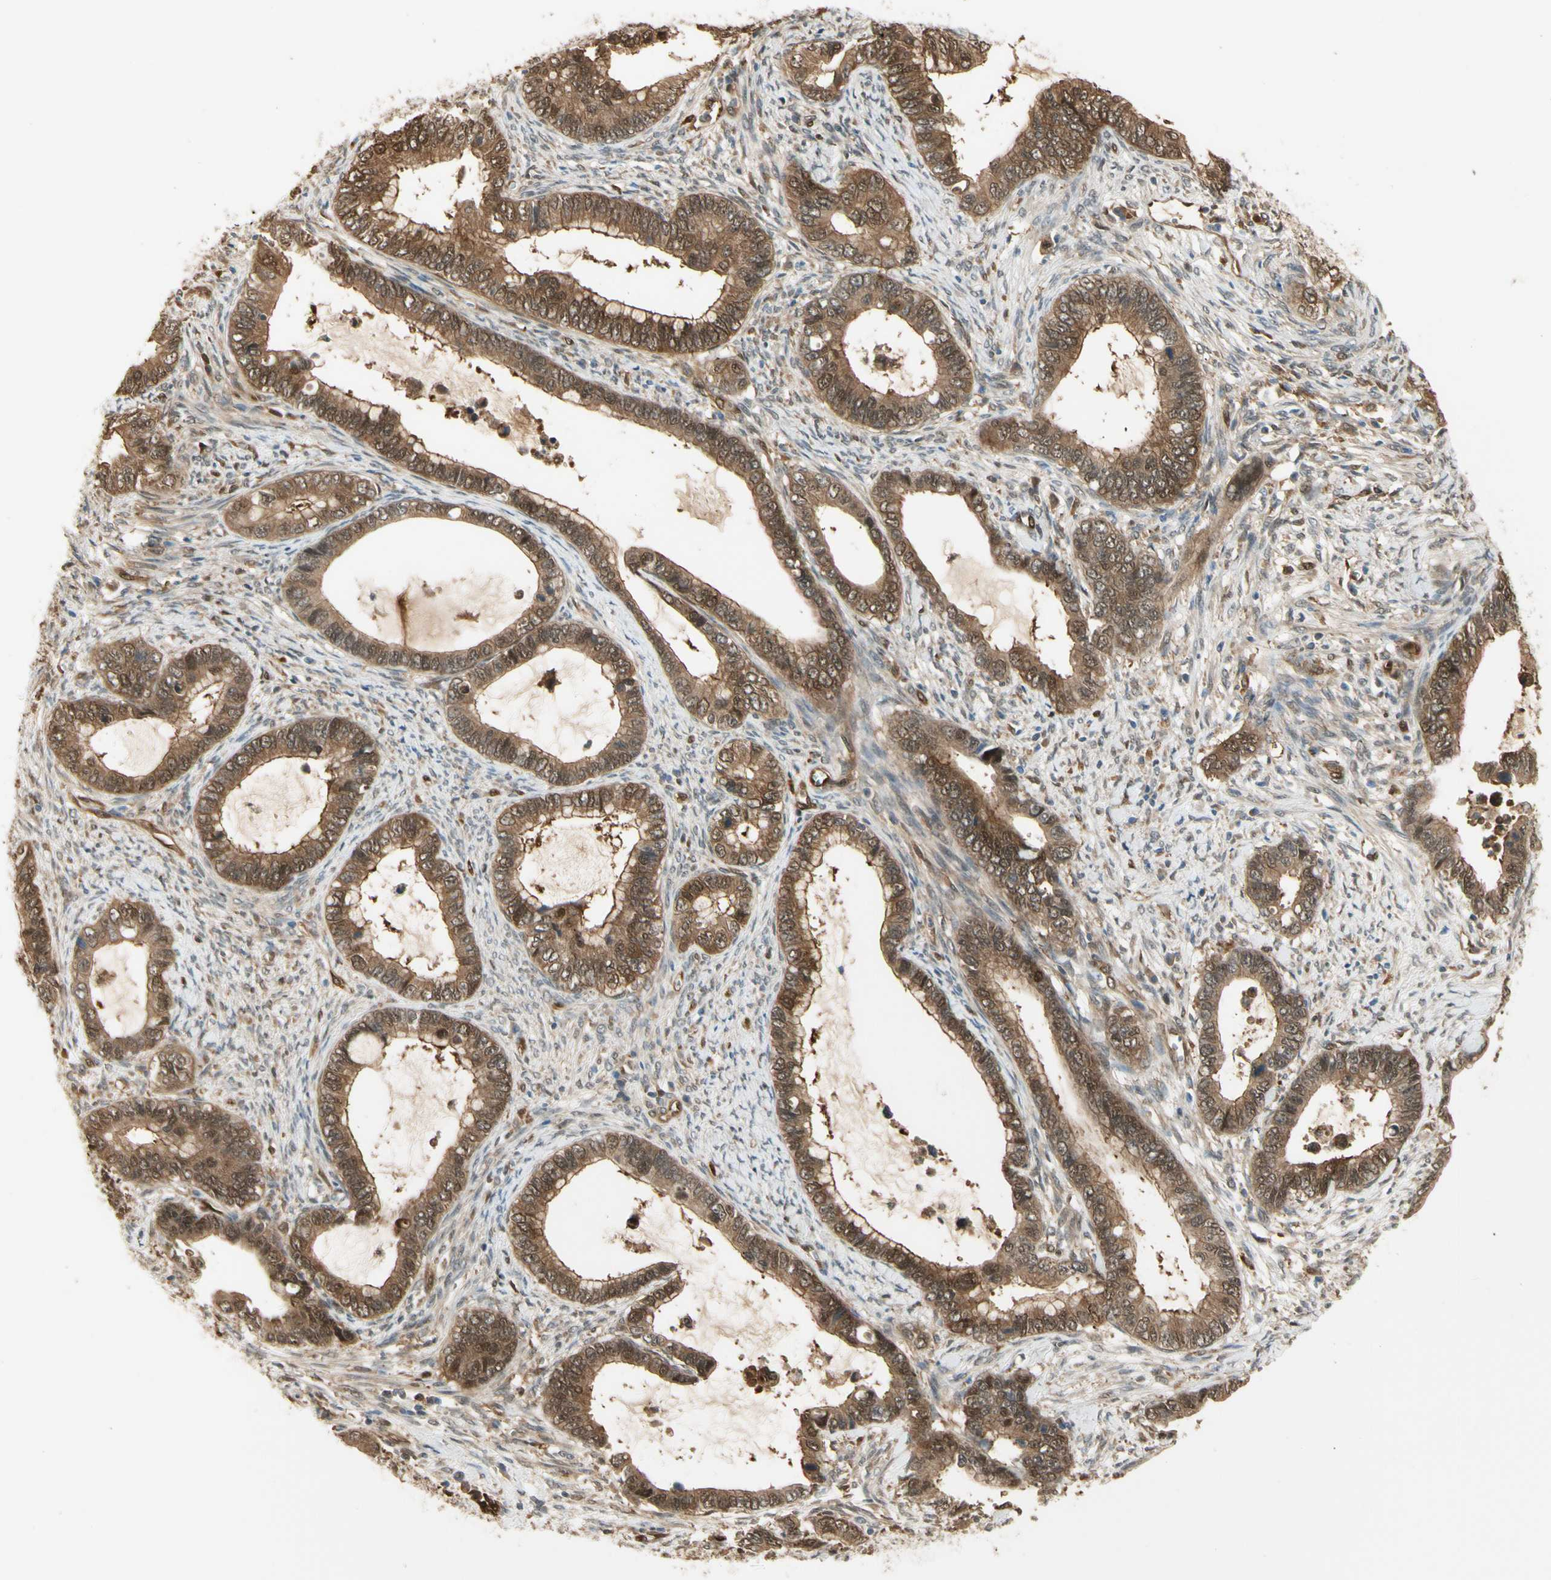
{"staining": {"intensity": "strong", "quantity": ">75%", "location": "cytoplasmic/membranous,nuclear"}, "tissue": "cervical cancer", "cell_type": "Tumor cells", "image_type": "cancer", "snomed": [{"axis": "morphology", "description": "Adenocarcinoma, NOS"}, {"axis": "topography", "description": "Cervix"}], "caption": "A brown stain highlights strong cytoplasmic/membranous and nuclear expression of a protein in human cervical cancer tumor cells.", "gene": "SERPINB6", "patient": {"sex": "female", "age": 44}}